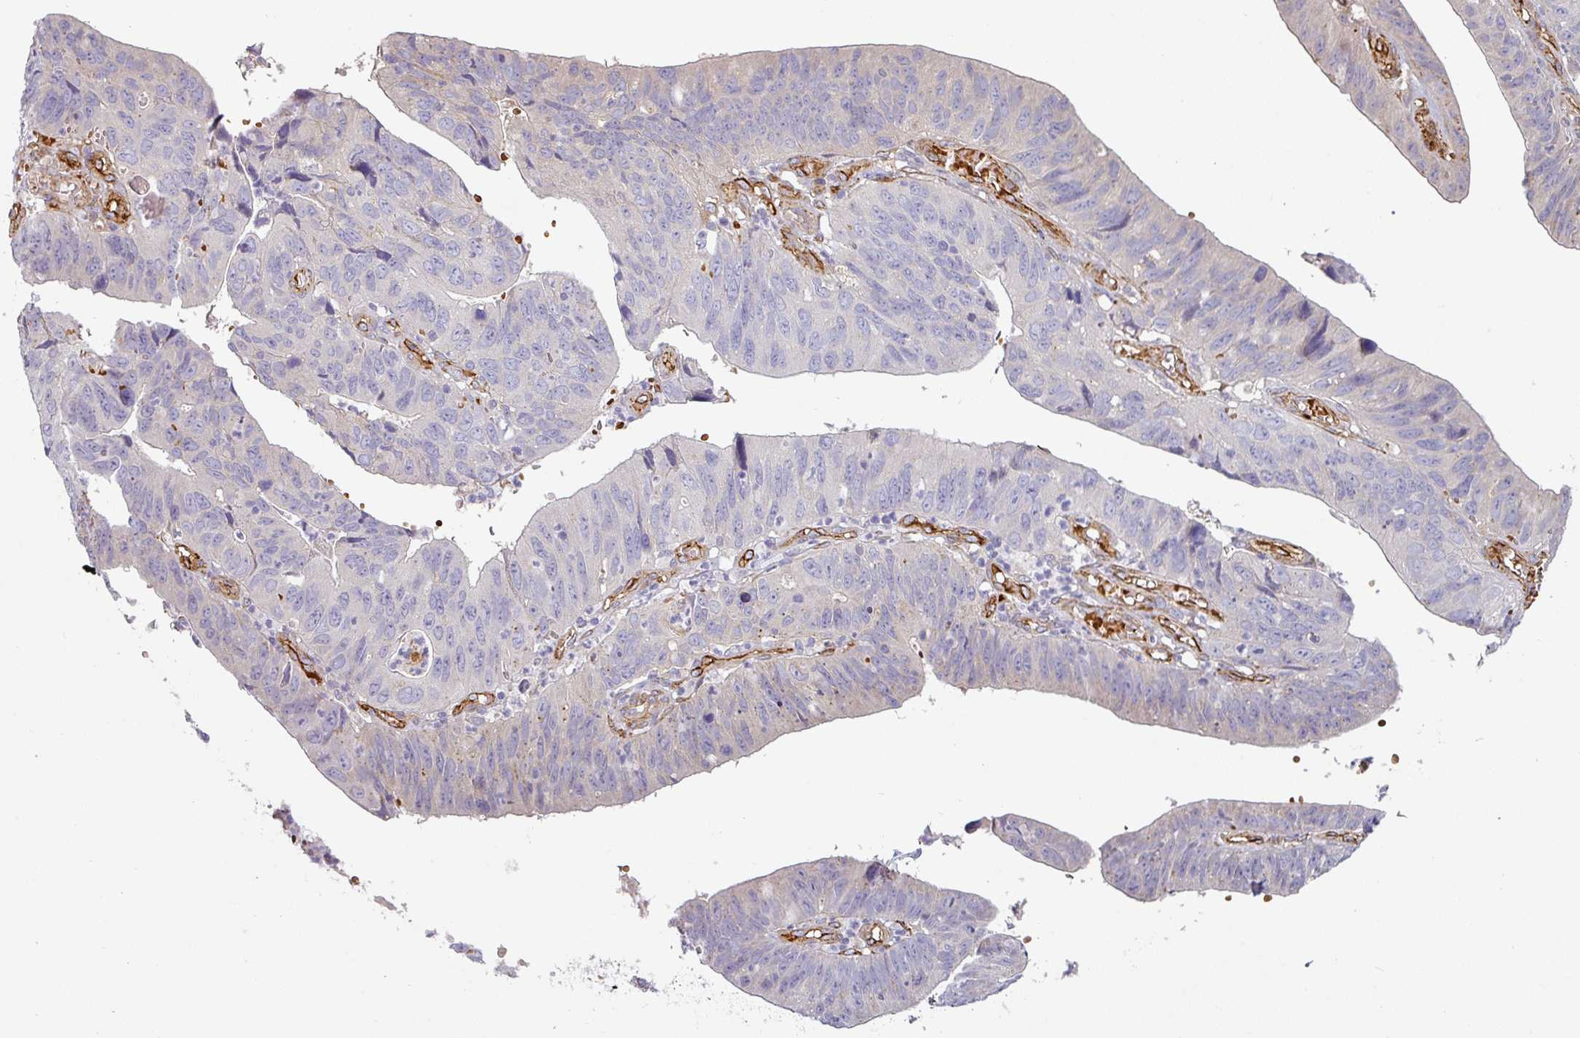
{"staining": {"intensity": "negative", "quantity": "none", "location": "none"}, "tissue": "stomach cancer", "cell_type": "Tumor cells", "image_type": "cancer", "snomed": [{"axis": "morphology", "description": "Adenocarcinoma, NOS"}, {"axis": "topography", "description": "Stomach"}], "caption": "An IHC image of adenocarcinoma (stomach) is shown. There is no staining in tumor cells of adenocarcinoma (stomach).", "gene": "PRODH2", "patient": {"sex": "male", "age": 59}}